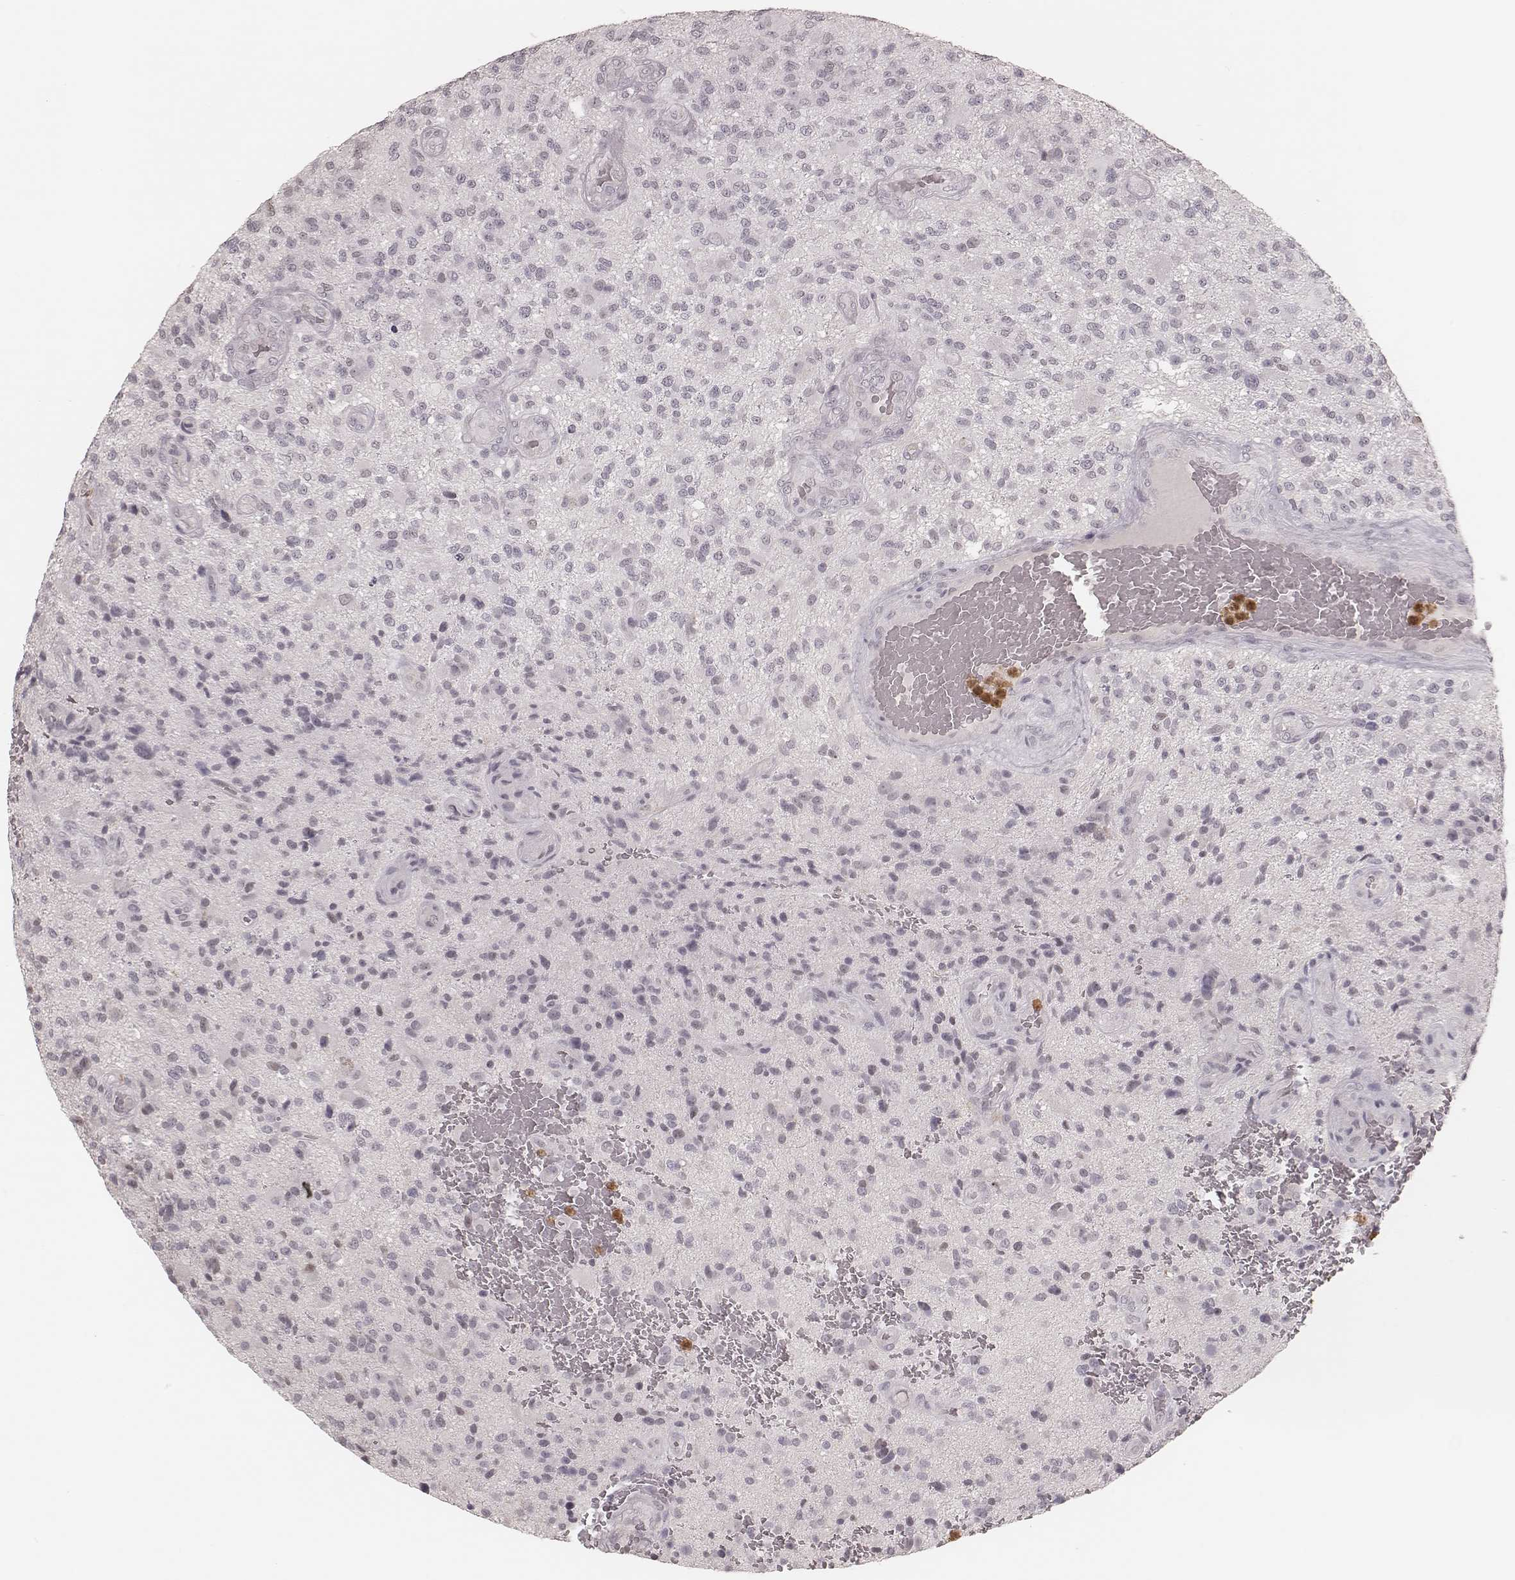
{"staining": {"intensity": "negative", "quantity": "none", "location": "none"}, "tissue": "glioma", "cell_type": "Tumor cells", "image_type": "cancer", "snomed": [{"axis": "morphology", "description": "Glioma, malignant, High grade"}, {"axis": "topography", "description": "Brain"}], "caption": "This is an immunohistochemistry (IHC) photomicrograph of malignant glioma (high-grade). There is no expression in tumor cells.", "gene": "KITLG", "patient": {"sex": "male", "age": 47}}